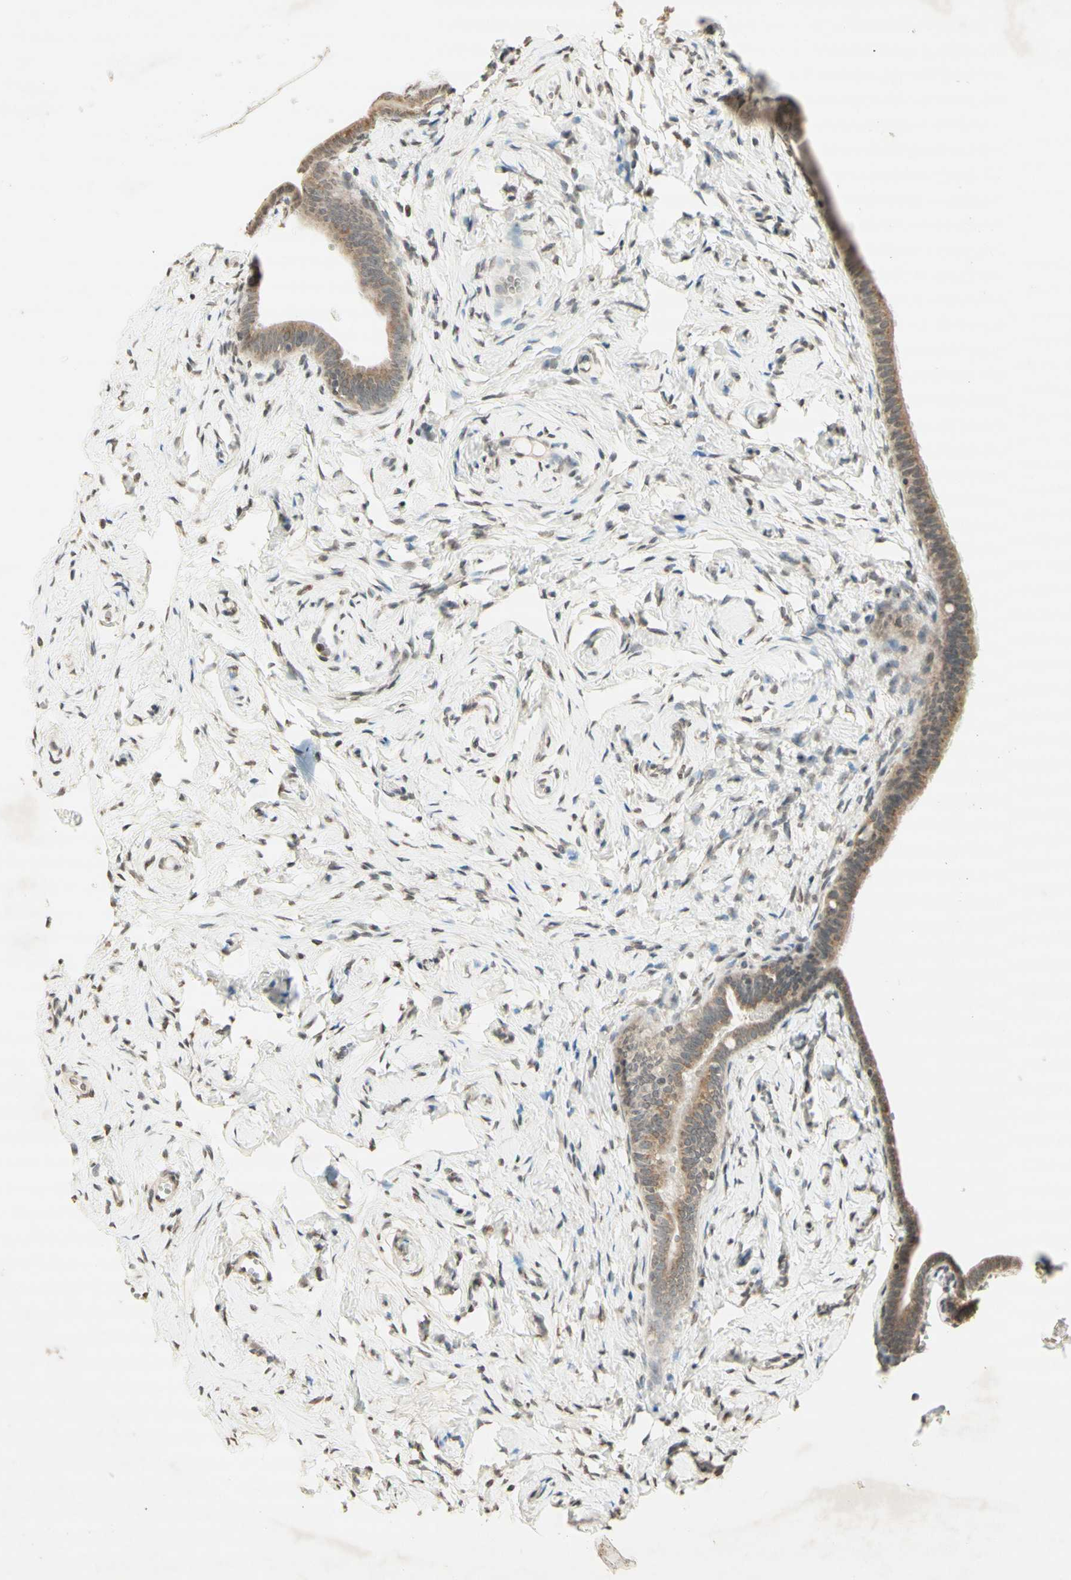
{"staining": {"intensity": "weak", "quantity": ">75%", "location": "cytoplasmic/membranous"}, "tissue": "fallopian tube", "cell_type": "Glandular cells", "image_type": "normal", "snomed": [{"axis": "morphology", "description": "Normal tissue, NOS"}, {"axis": "topography", "description": "Fallopian tube"}], "caption": "Immunohistochemistry histopathology image of unremarkable fallopian tube: fallopian tube stained using immunohistochemistry shows low levels of weak protein expression localized specifically in the cytoplasmic/membranous of glandular cells, appearing as a cytoplasmic/membranous brown color.", "gene": "CCNI", "patient": {"sex": "female", "age": 71}}